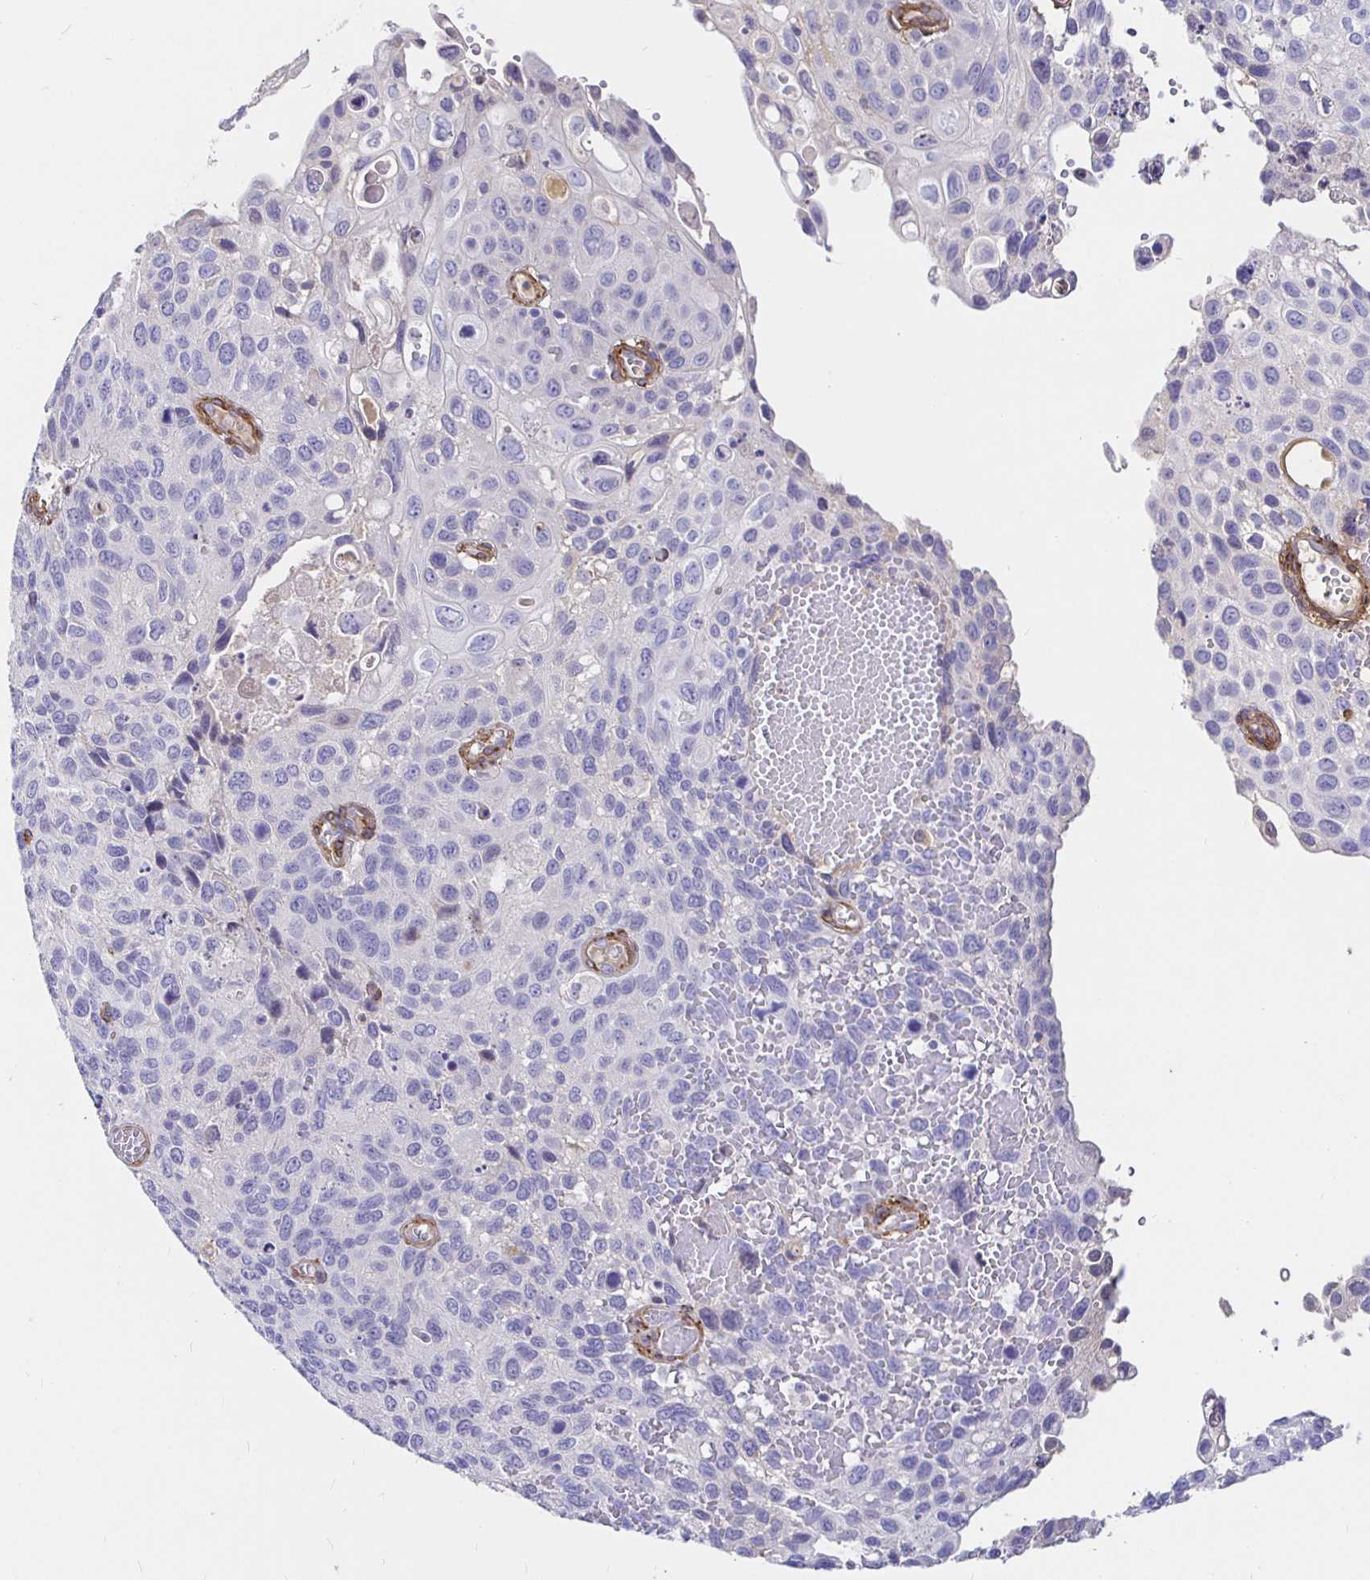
{"staining": {"intensity": "negative", "quantity": "none", "location": "none"}, "tissue": "cervical cancer", "cell_type": "Tumor cells", "image_type": "cancer", "snomed": [{"axis": "morphology", "description": "Squamous cell carcinoma, NOS"}, {"axis": "topography", "description": "Cervix"}], "caption": "The image reveals no significant staining in tumor cells of squamous cell carcinoma (cervical). Nuclei are stained in blue.", "gene": "PALM2AKAP2", "patient": {"sex": "female", "age": 70}}